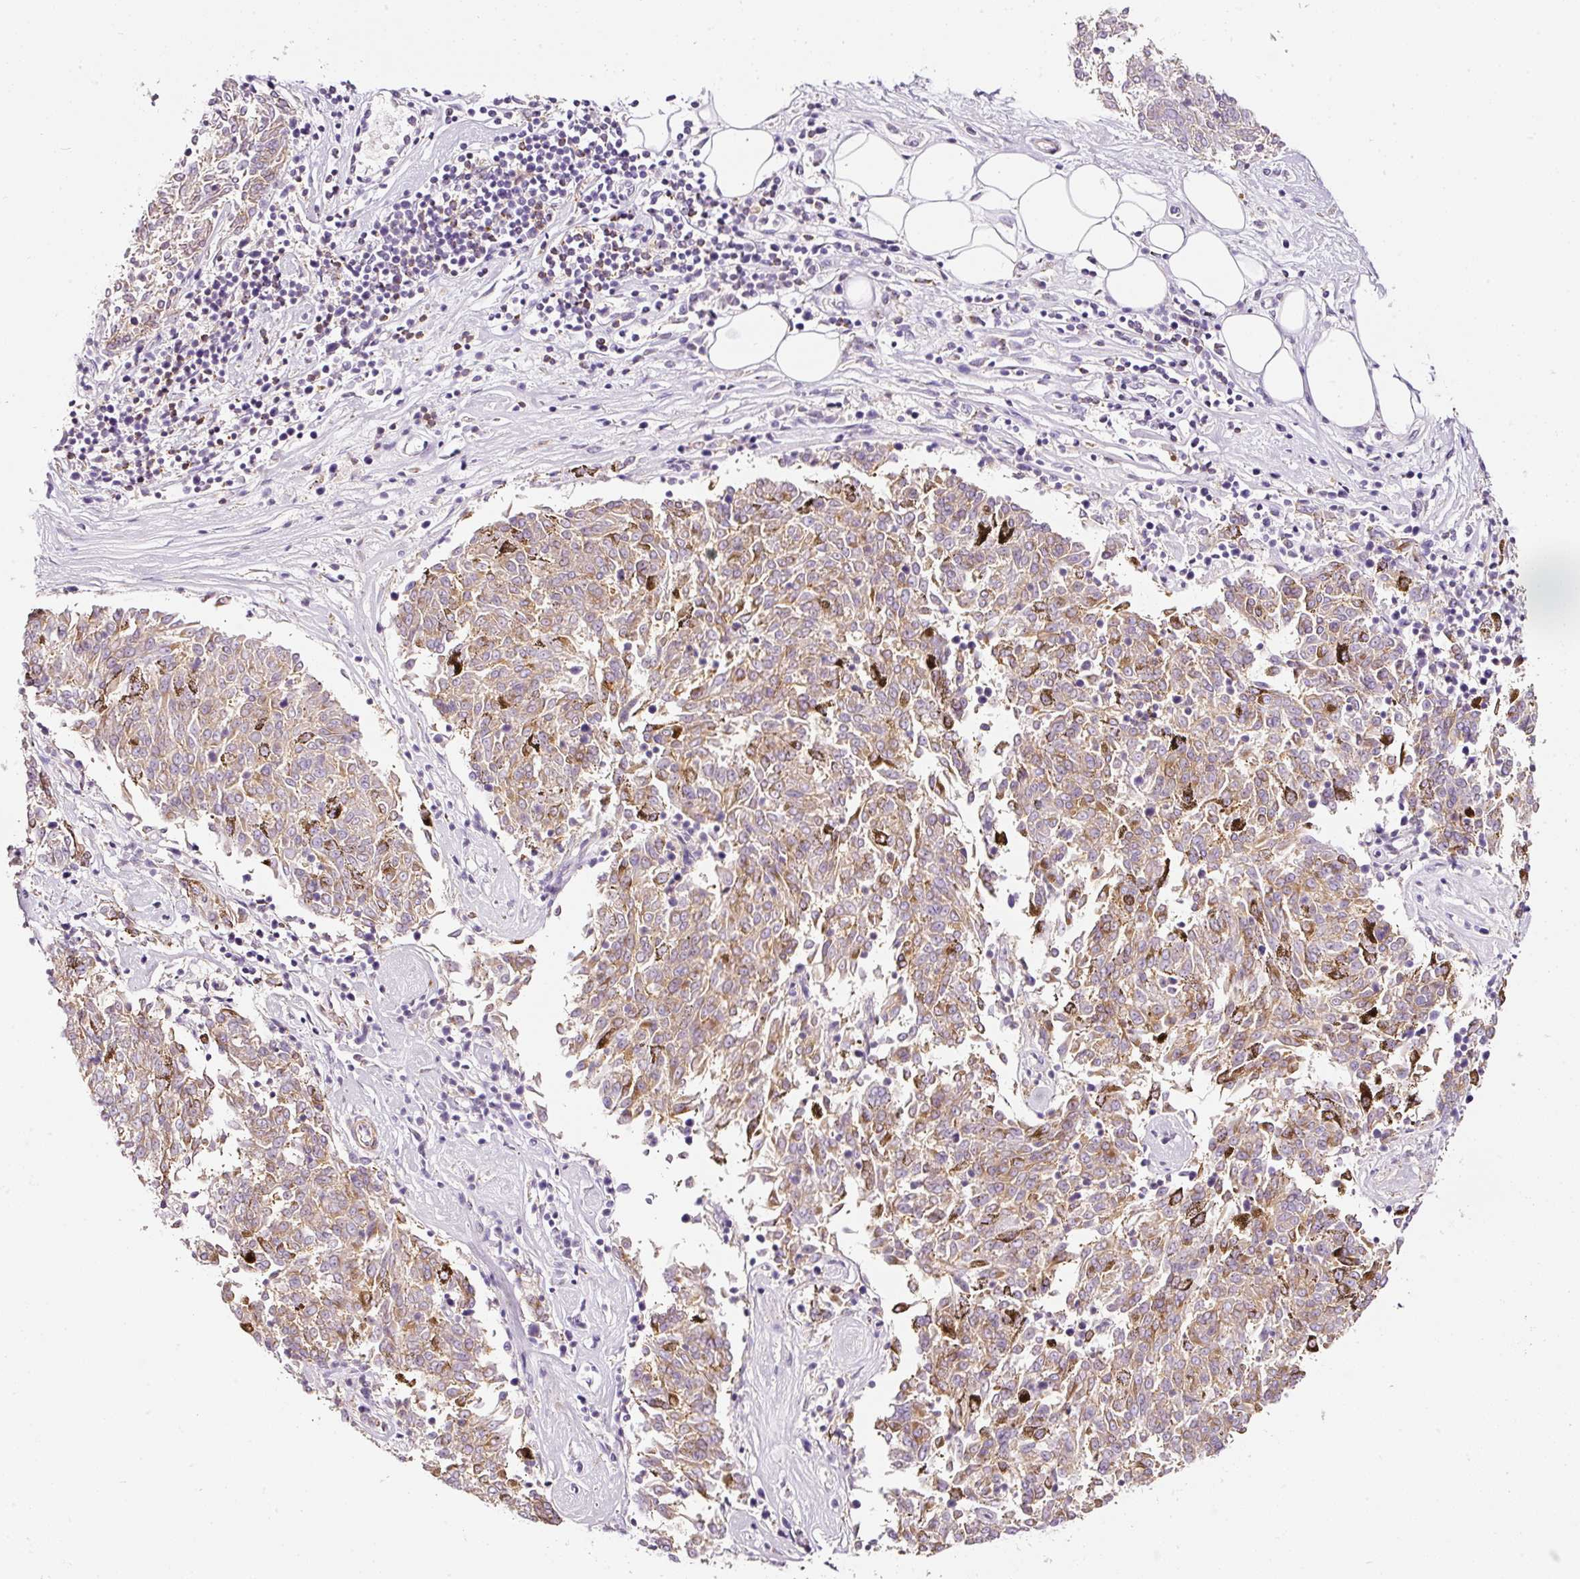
{"staining": {"intensity": "weak", "quantity": "25%-75%", "location": "cytoplasmic/membranous"}, "tissue": "melanoma", "cell_type": "Tumor cells", "image_type": "cancer", "snomed": [{"axis": "morphology", "description": "Malignant melanoma, NOS"}, {"axis": "topography", "description": "Skin"}], "caption": "Weak cytoplasmic/membranous staining is identified in approximately 25%-75% of tumor cells in melanoma. The staining was performed using DAB (3,3'-diaminobenzidine), with brown indicating positive protein expression. Nuclei are stained blue with hematoxylin.", "gene": "CYB561A3", "patient": {"sex": "female", "age": 72}}